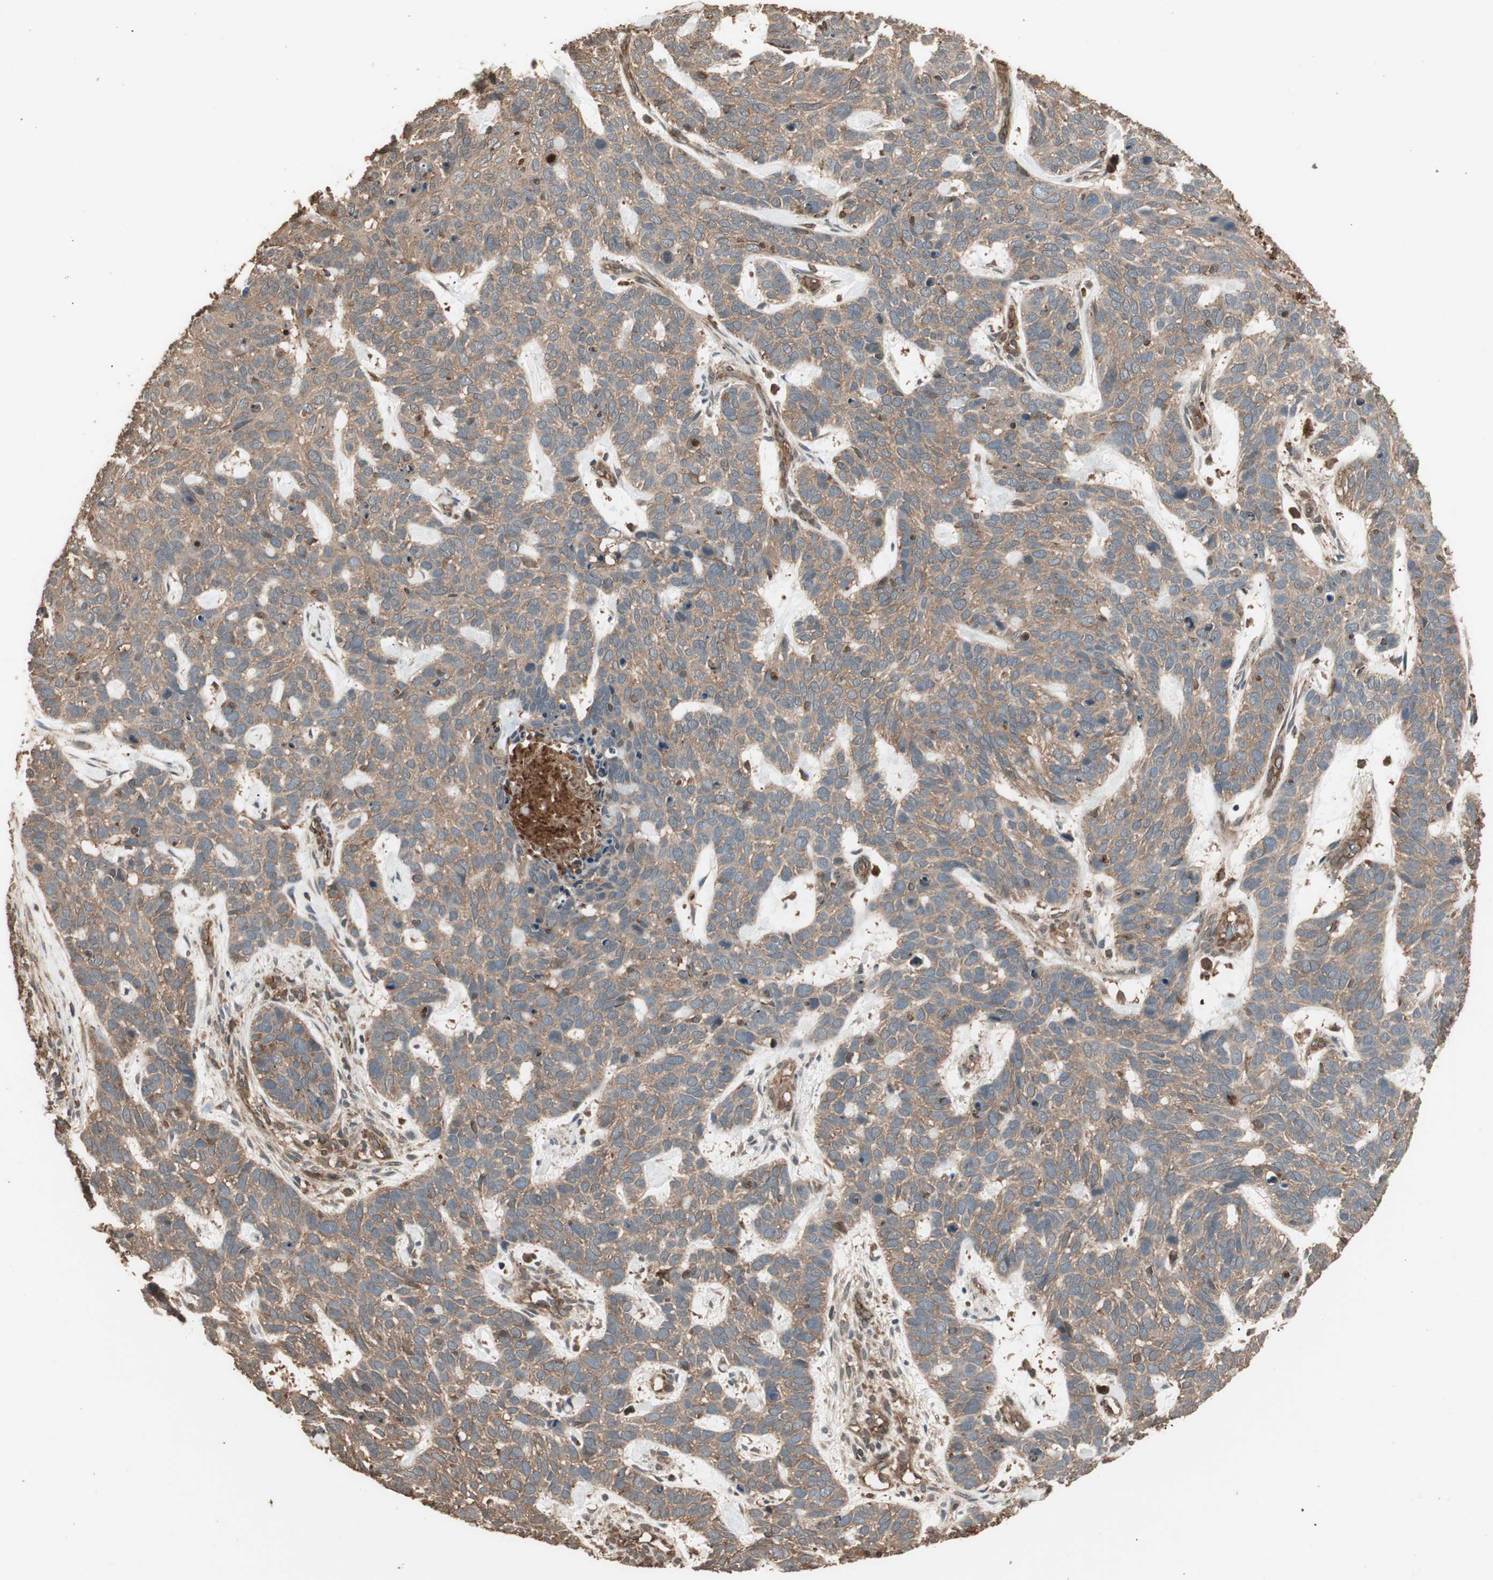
{"staining": {"intensity": "weak", "quantity": ">75%", "location": "cytoplasmic/membranous"}, "tissue": "skin cancer", "cell_type": "Tumor cells", "image_type": "cancer", "snomed": [{"axis": "morphology", "description": "Basal cell carcinoma"}, {"axis": "topography", "description": "Skin"}], "caption": "IHC photomicrograph of human basal cell carcinoma (skin) stained for a protein (brown), which demonstrates low levels of weak cytoplasmic/membranous positivity in about >75% of tumor cells.", "gene": "CCN4", "patient": {"sex": "male", "age": 87}}